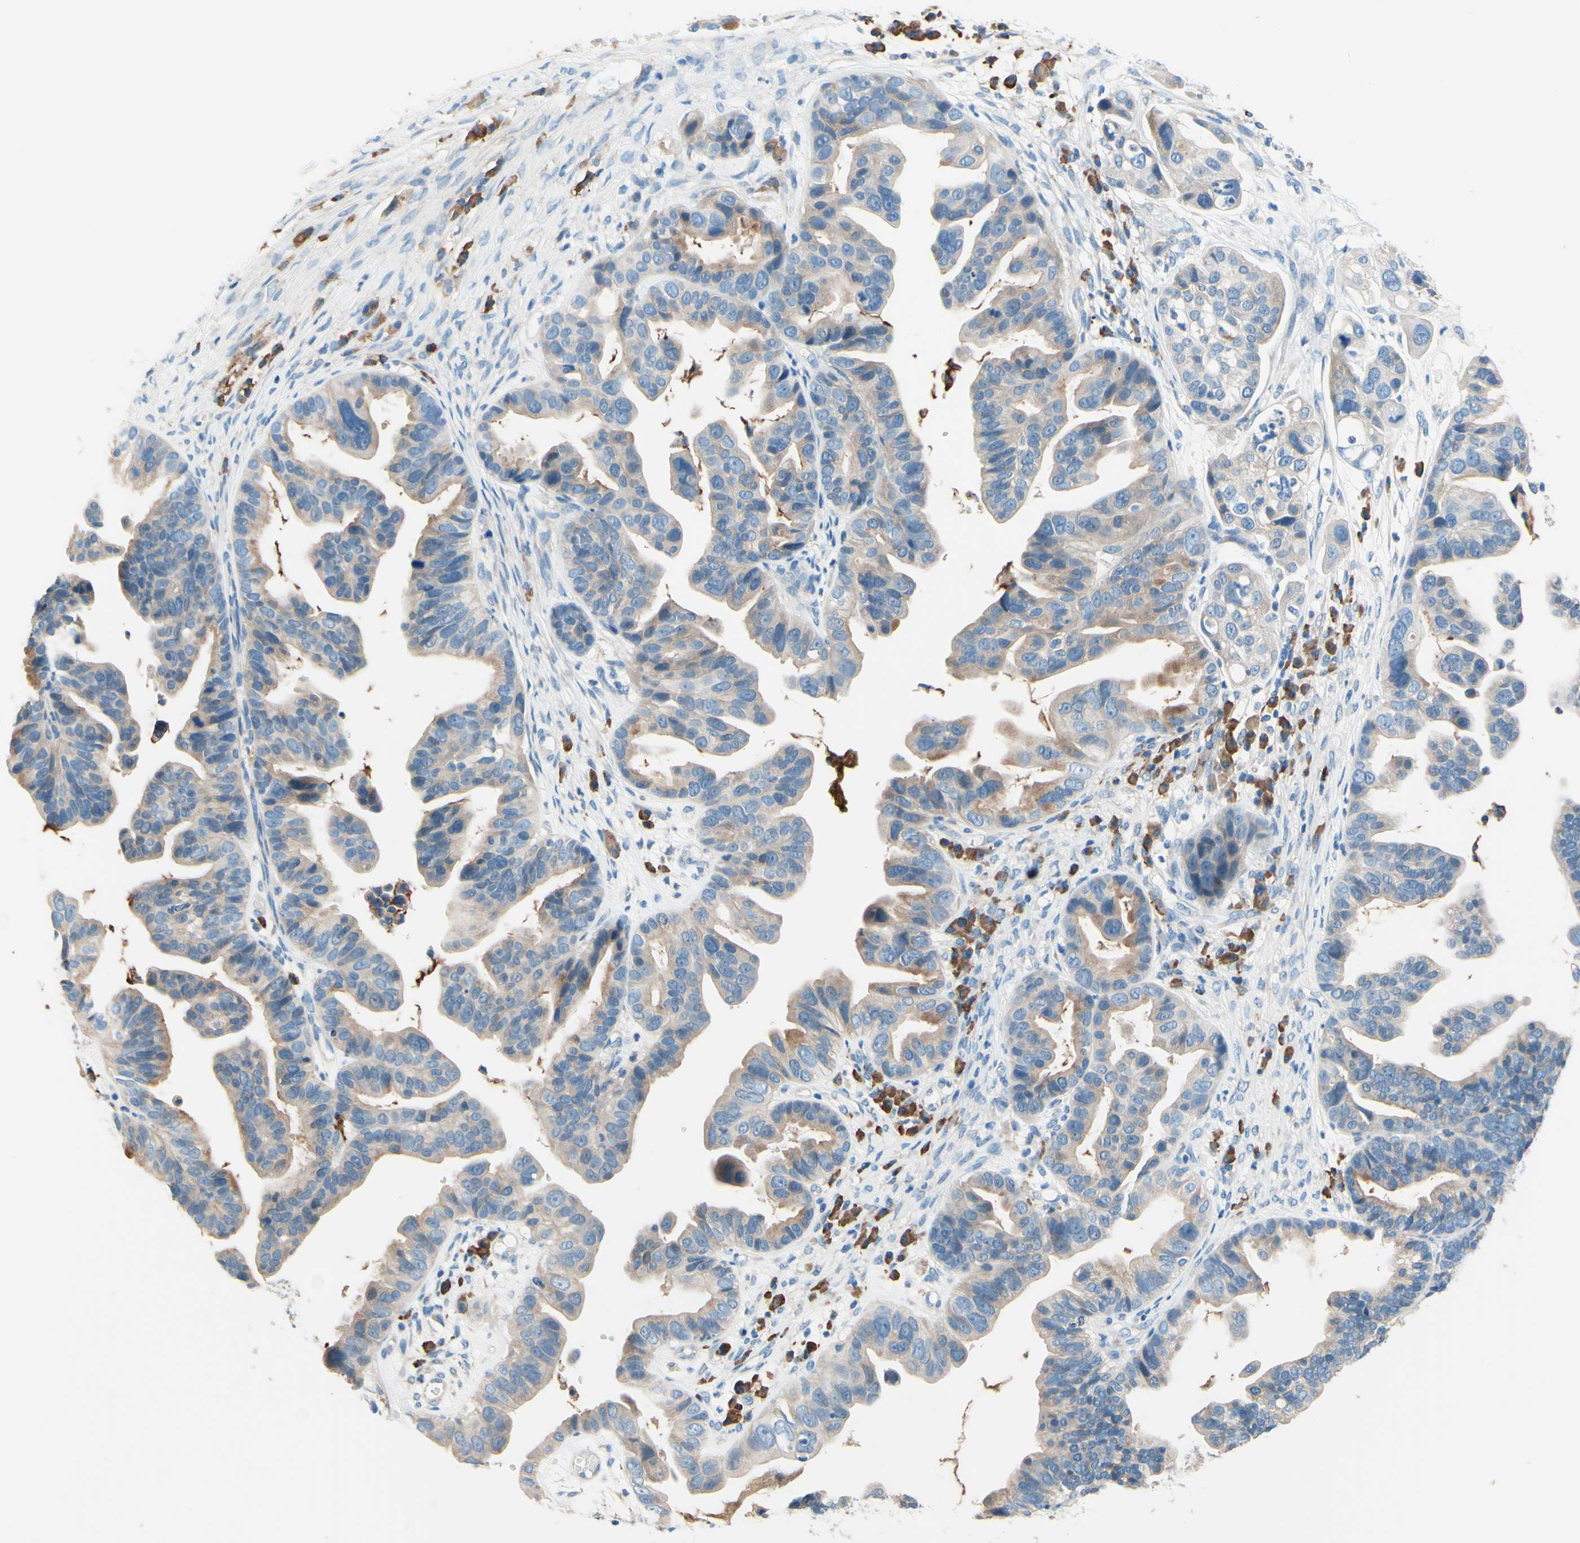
{"staining": {"intensity": "weak", "quantity": ">75%", "location": "cytoplasmic/membranous"}, "tissue": "ovarian cancer", "cell_type": "Tumor cells", "image_type": "cancer", "snomed": [{"axis": "morphology", "description": "Cystadenocarcinoma, serous, NOS"}, {"axis": "topography", "description": "Ovary"}], "caption": "Ovarian serous cystadenocarcinoma stained with a brown dye demonstrates weak cytoplasmic/membranous positive expression in about >75% of tumor cells.", "gene": "PASD1", "patient": {"sex": "female", "age": 56}}